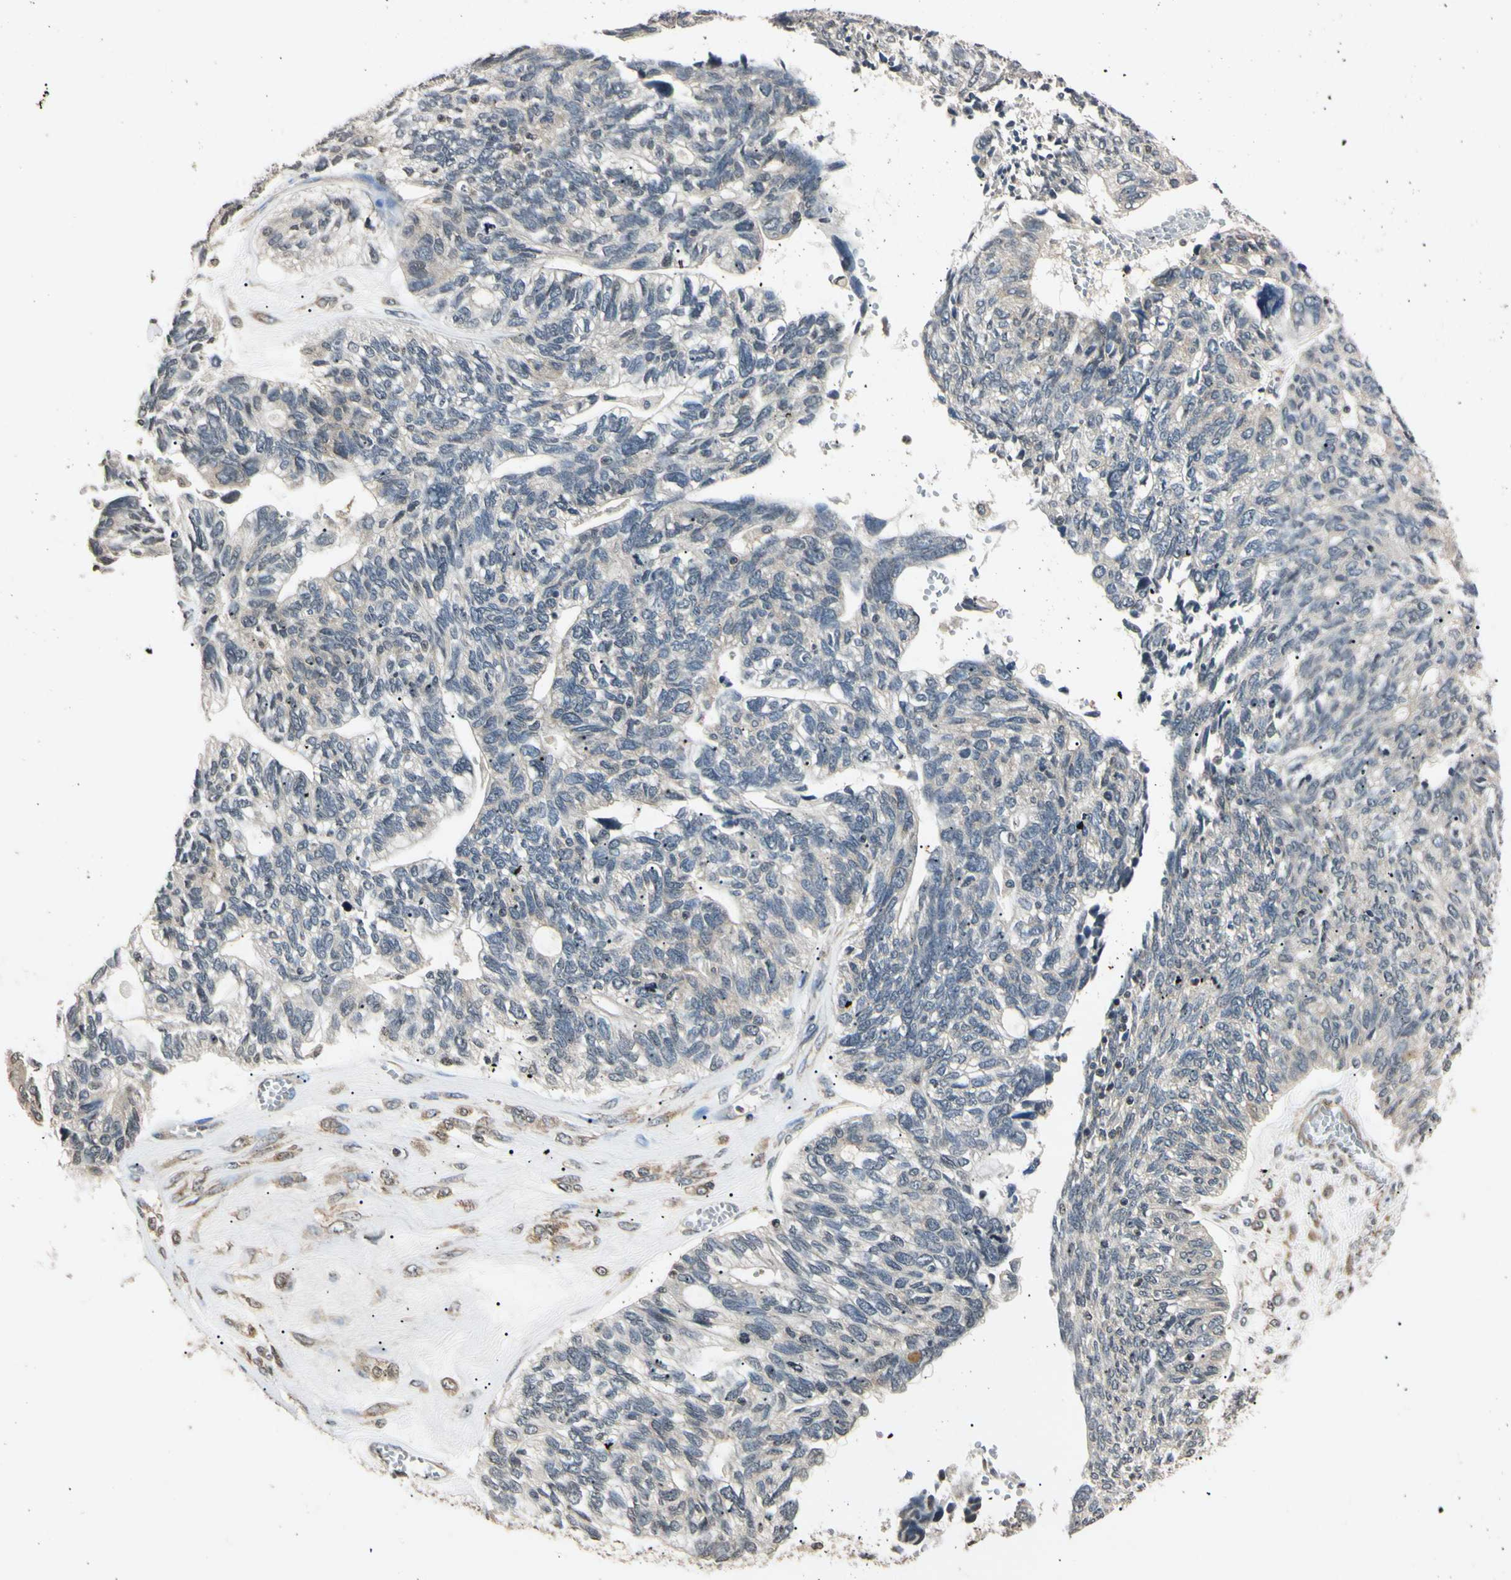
{"staining": {"intensity": "negative", "quantity": "none", "location": "none"}, "tissue": "ovarian cancer", "cell_type": "Tumor cells", "image_type": "cancer", "snomed": [{"axis": "morphology", "description": "Cystadenocarcinoma, serous, NOS"}, {"axis": "topography", "description": "Ovary"}], "caption": "High power microscopy histopathology image of an immunohistochemistry image of ovarian cancer (serous cystadenocarcinoma), revealing no significant expression in tumor cells.", "gene": "EPN1", "patient": {"sex": "female", "age": 79}}